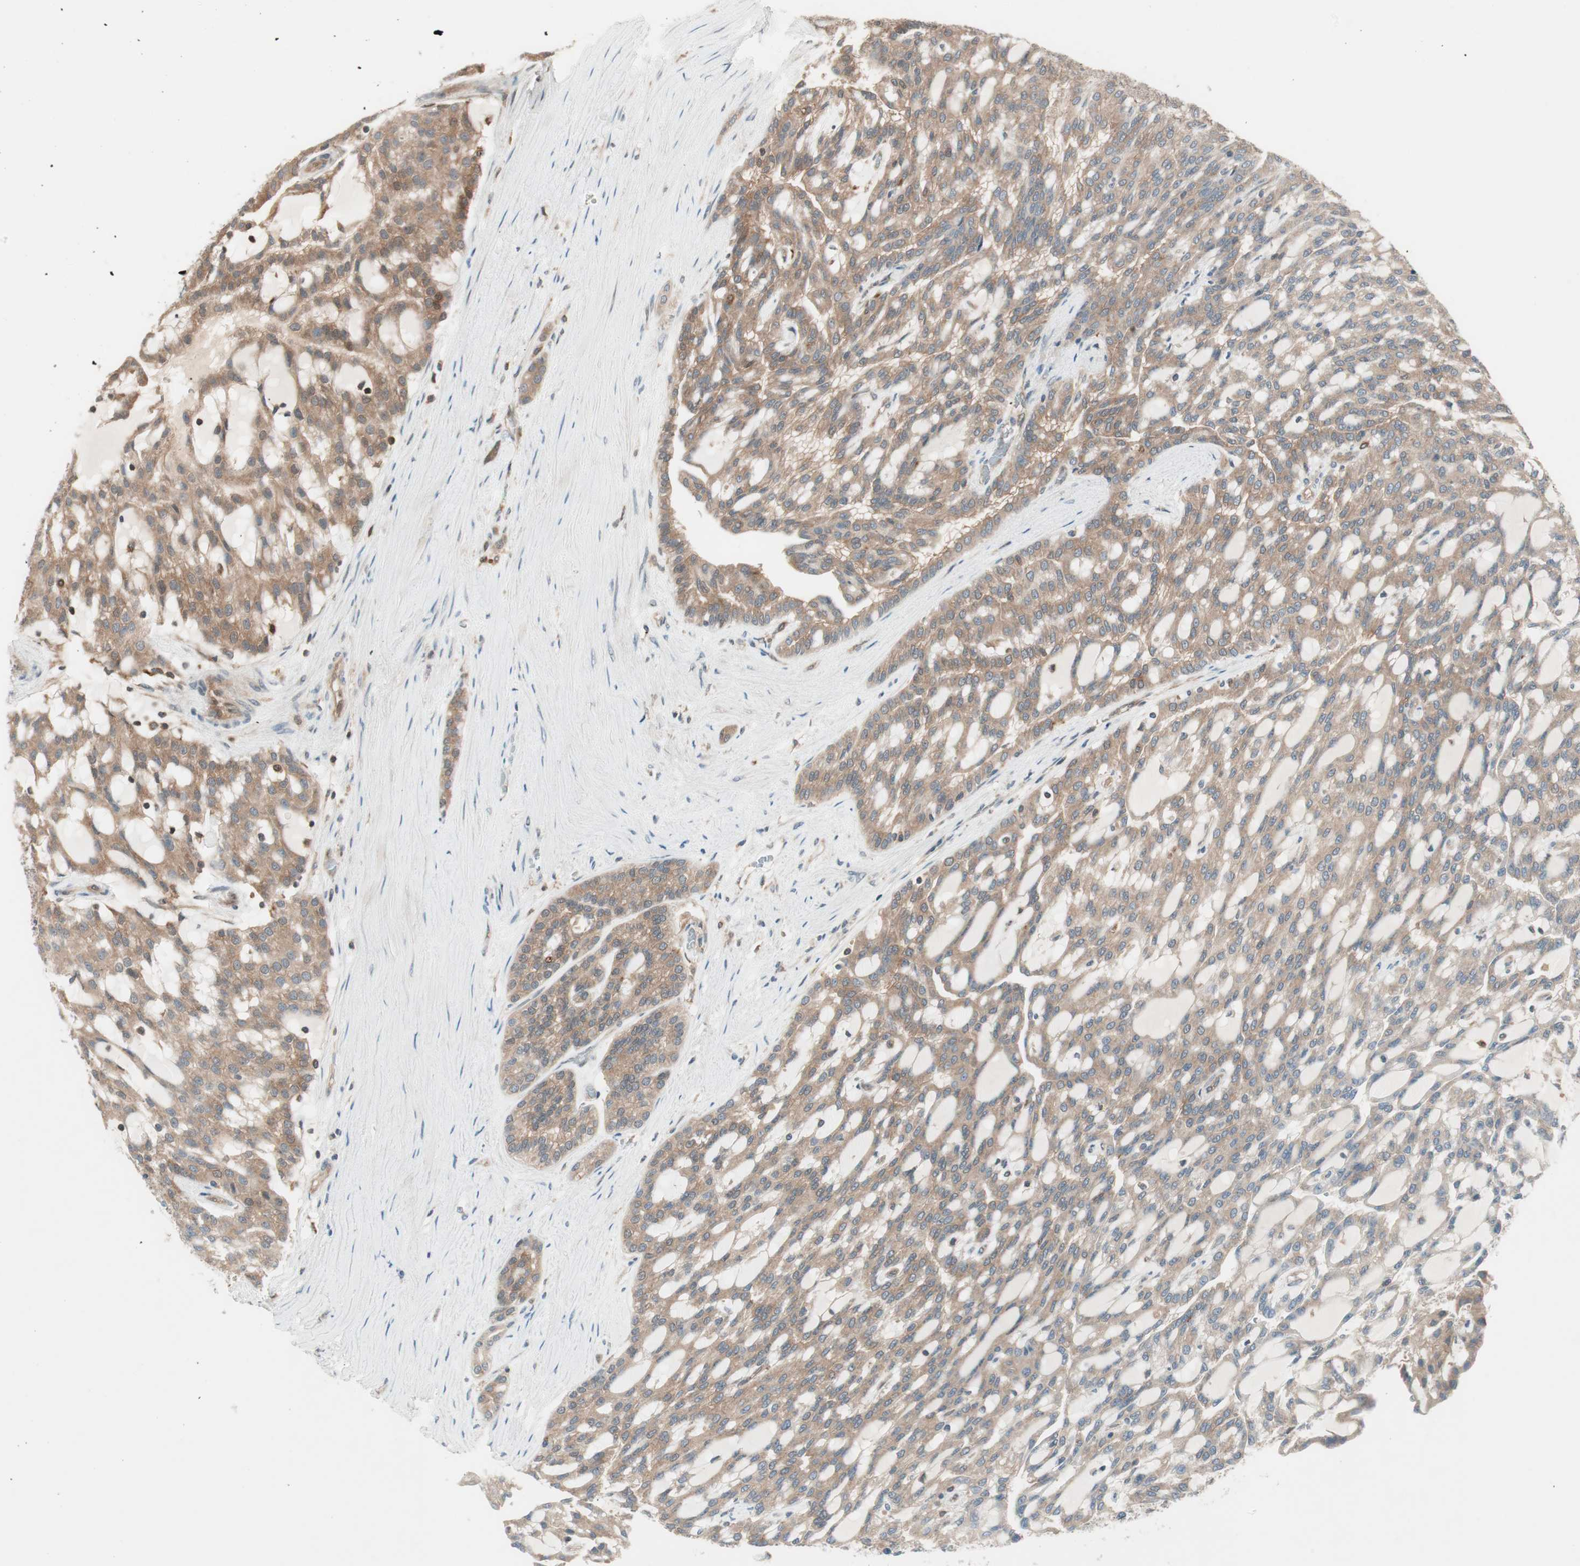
{"staining": {"intensity": "moderate", "quantity": ">75%", "location": "cytoplasmic/membranous"}, "tissue": "renal cancer", "cell_type": "Tumor cells", "image_type": "cancer", "snomed": [{"axis": "morphology", "description": "Adenocarcinoma, NOS"}, {"axis": "topography", "description": "Kidney"}], "caption": "High-magnification brightfield microscopy of adenocarcinoma (renal) stained with DAB (brown) and counterstained with hematoxylin (blue). tumor cells exhibit moderate cytoplasmic/membranous staining is appreciated in approximately>75% of cells. The protein of interest is shown in brown color, while the nuclei are stained blue.", "gene": "GALT", "patient": {"sex": "male", "age": 63}}